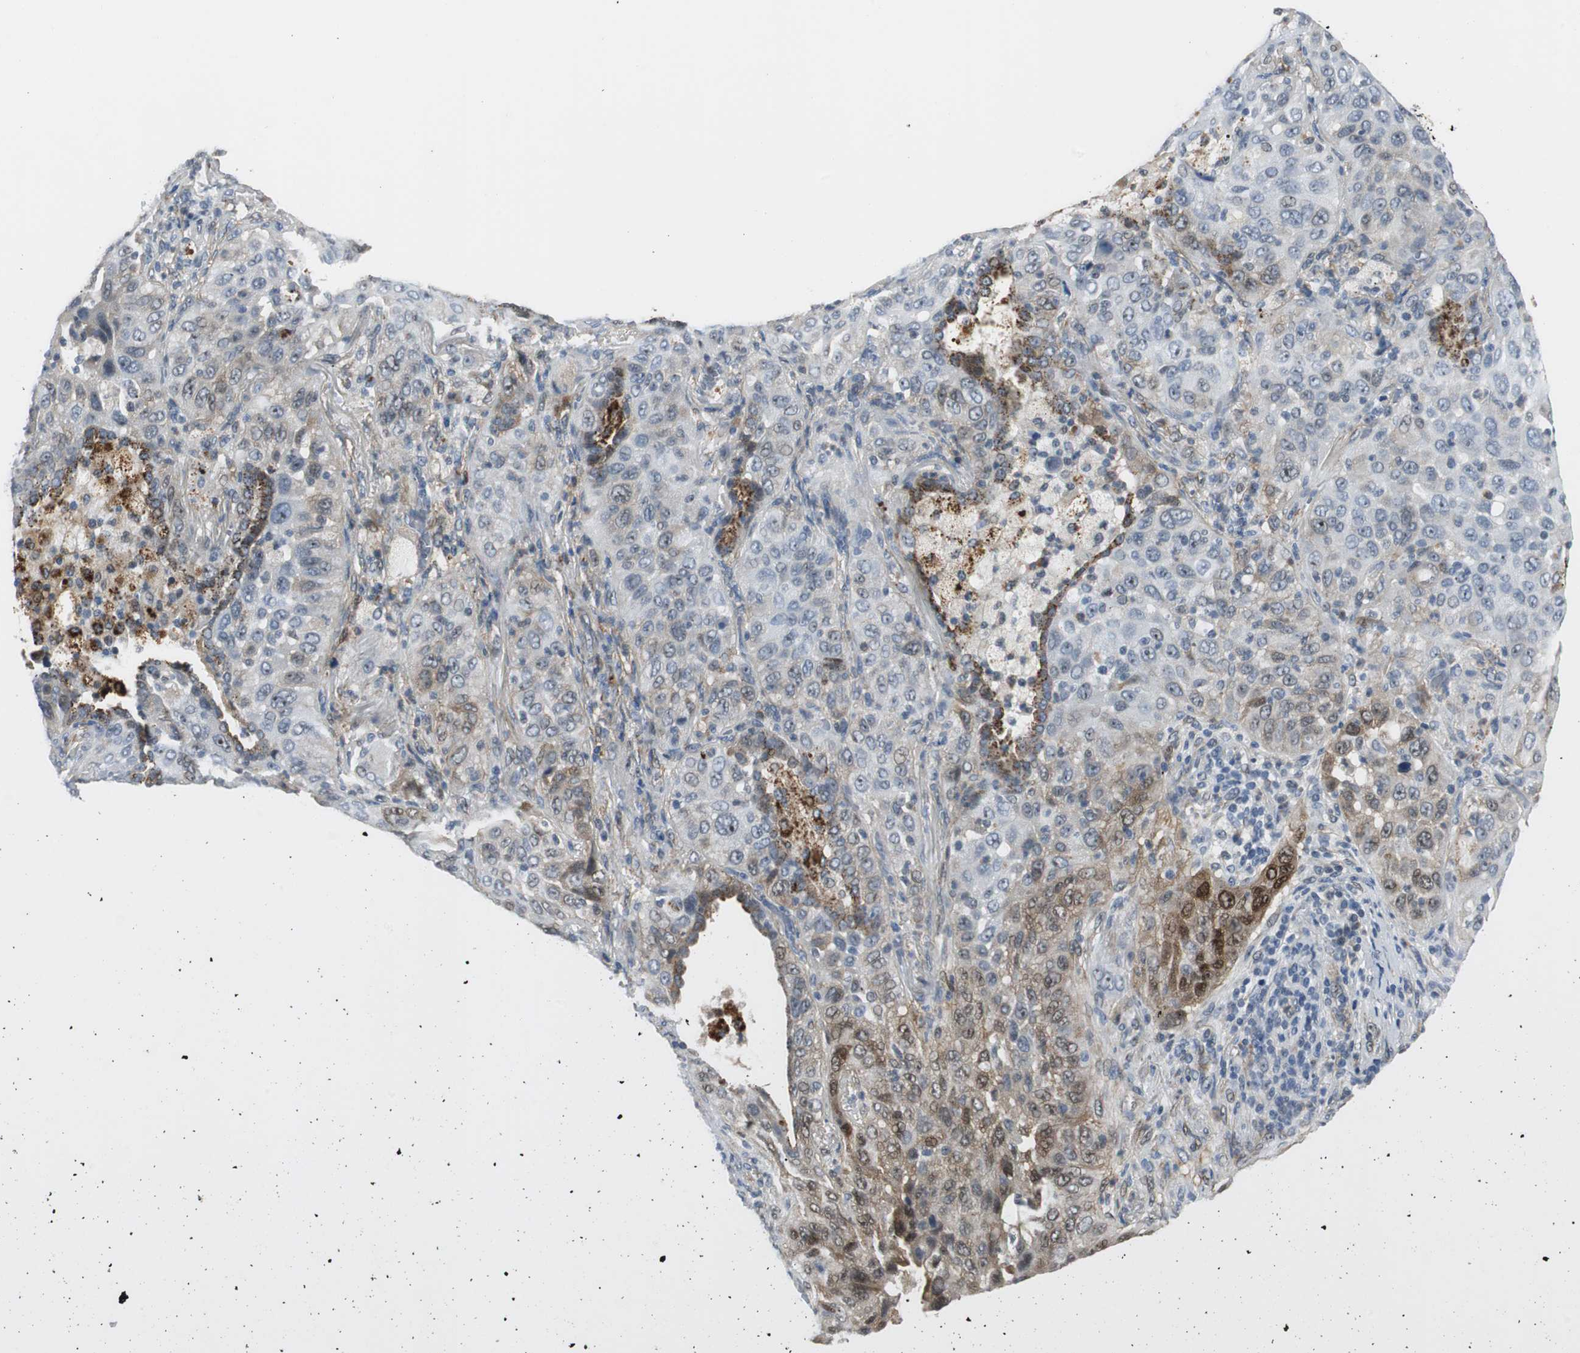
{"staining": {"intensity": "moderate", "quantity": "<25%", "location": "cytoplasmic/membranous,nuclear"}, "tissue": "lung cancer", "cell_type": "Tumor cells", "image_type": "cancer", "snomed": [{"axis": "morphology", "description": "Squamous cell carcinoma, NOS"}, {"axis": "topography", "description": "Lung"}], "caption": "Protein expression analysis of human lung cancer reveals moderate cytoplasmic/membranous and nuclear positivity in approximately <25% of tumor cells. Nuclei are stained in blue.", "gene": "FHL2", "patient": {"sex": "female", "age": 67}}